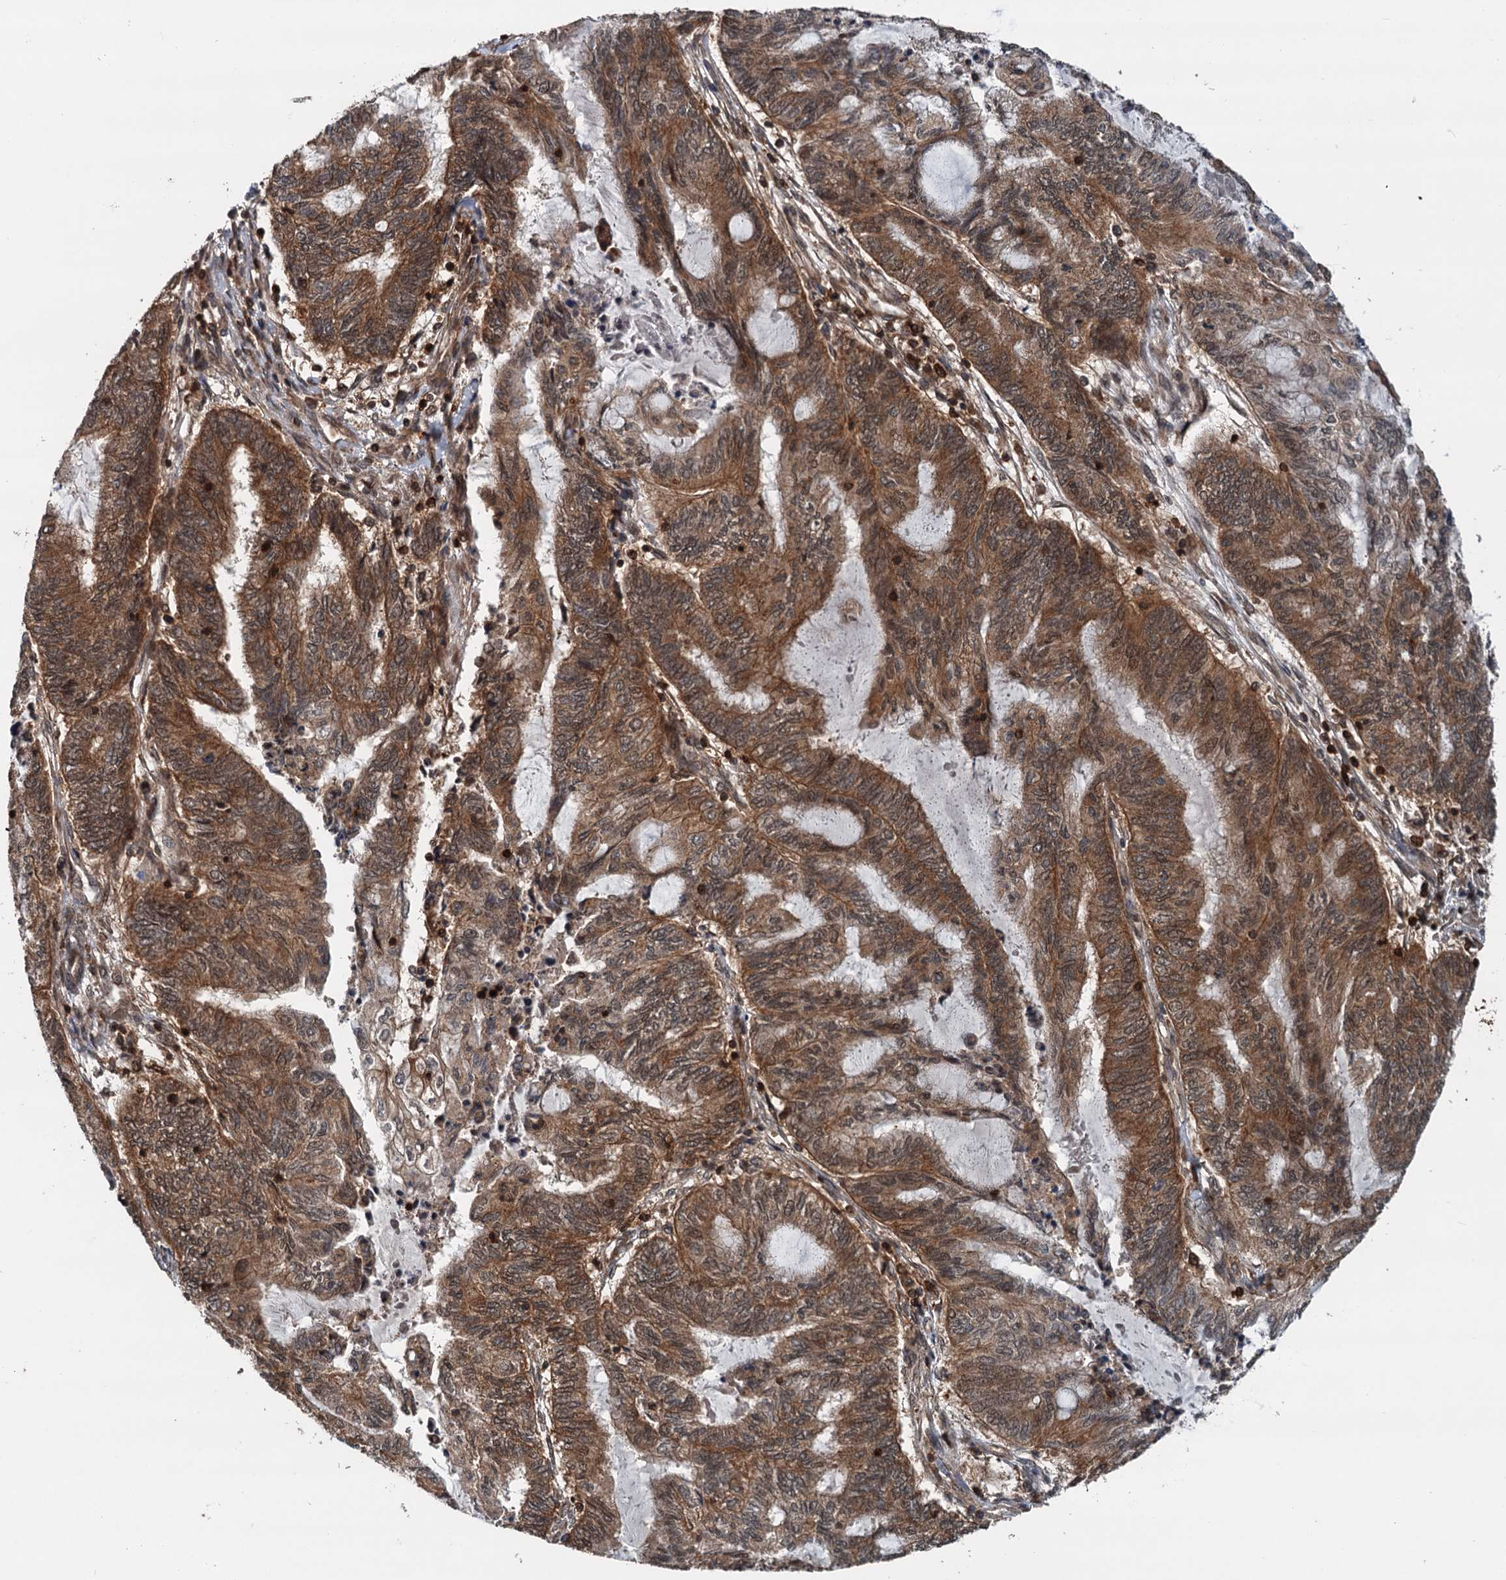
{"staining": {"intensity": "strong", "quantity": ">75%", "location": "cytoplasmic/membranous"}, "tissue": "endometrial cancer", "cell_type": "Tumor cells", "image_type": "cancer", "snomed": [{"axis": "morphology", "description": "Adenocarcinoma, NOS"}, {"axis": "topography", "description": "Uterus"}, {"axis": "topography", "description": "Endometrium"}], "caption": "Immunohistochemistry (IHC) (DAB) staining of human endometrial cancer (adenocarcinoma) exhibits strong cytoplasmic/membranous protein positivity in about >75% of tumor cells.", "gene": "STUB1", "patient": {"sex": "female", "age": 70}}